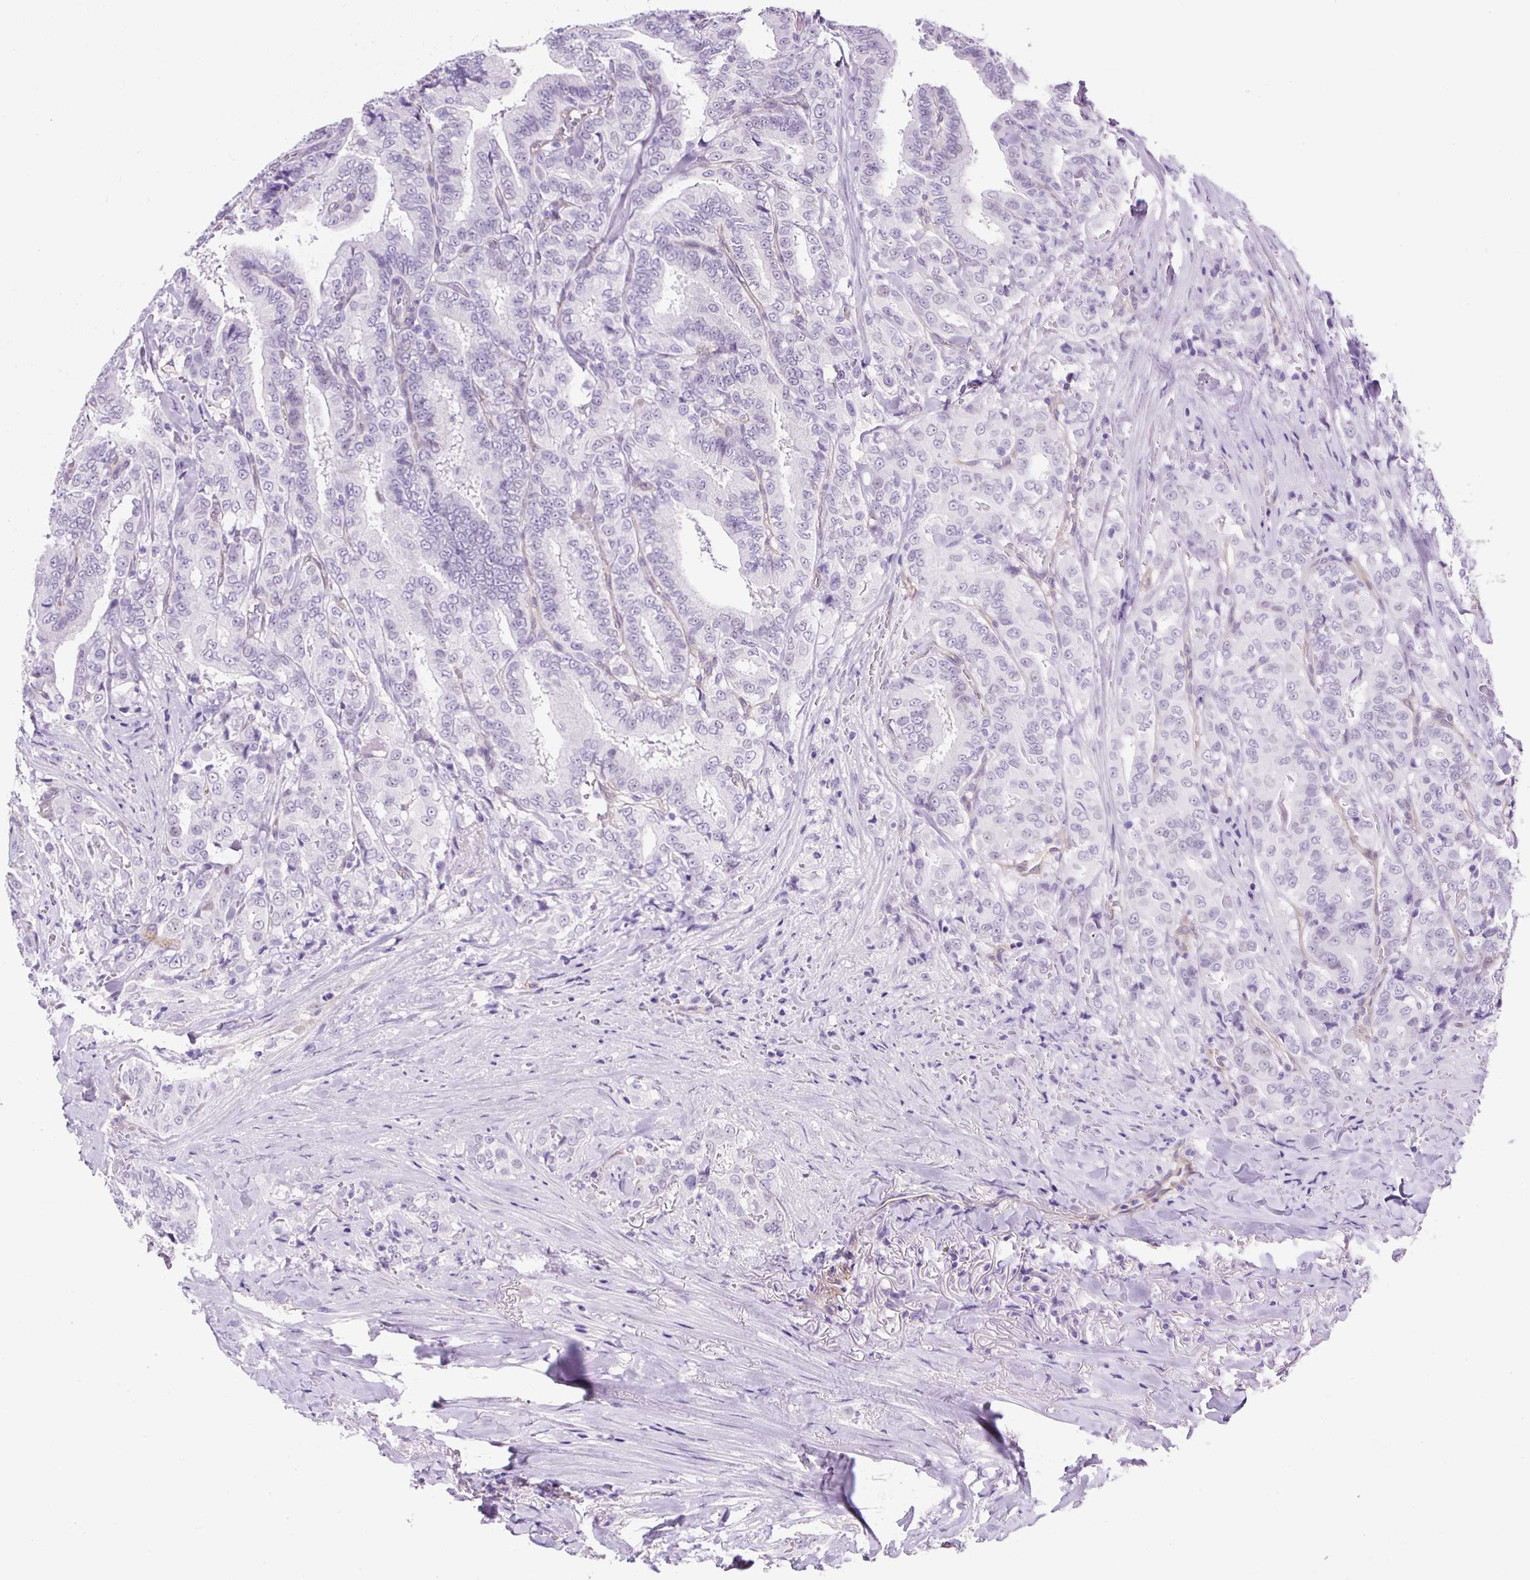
{"staining": {"intensity": "negative", "quantity": "none", "location": "none"}, "tissue": "thyroid cancer", "cell_type": "Tumor cells", "image_type": "cancer", "snomed": [{"axis": "morphology", "description": "Papillary adenocarcinoma, NOS"}, {"axis": "topography", "description": "Thyroid gland"}], "caption": "A high-resolution histopathology image shows immunohistochemistry (IHC) staining of thyroid papillary adenocarcinoma, which reveals no significant staining in tumor cells.", "gene": "KRT12", "patient": {"sex": "male", "age": 61}}